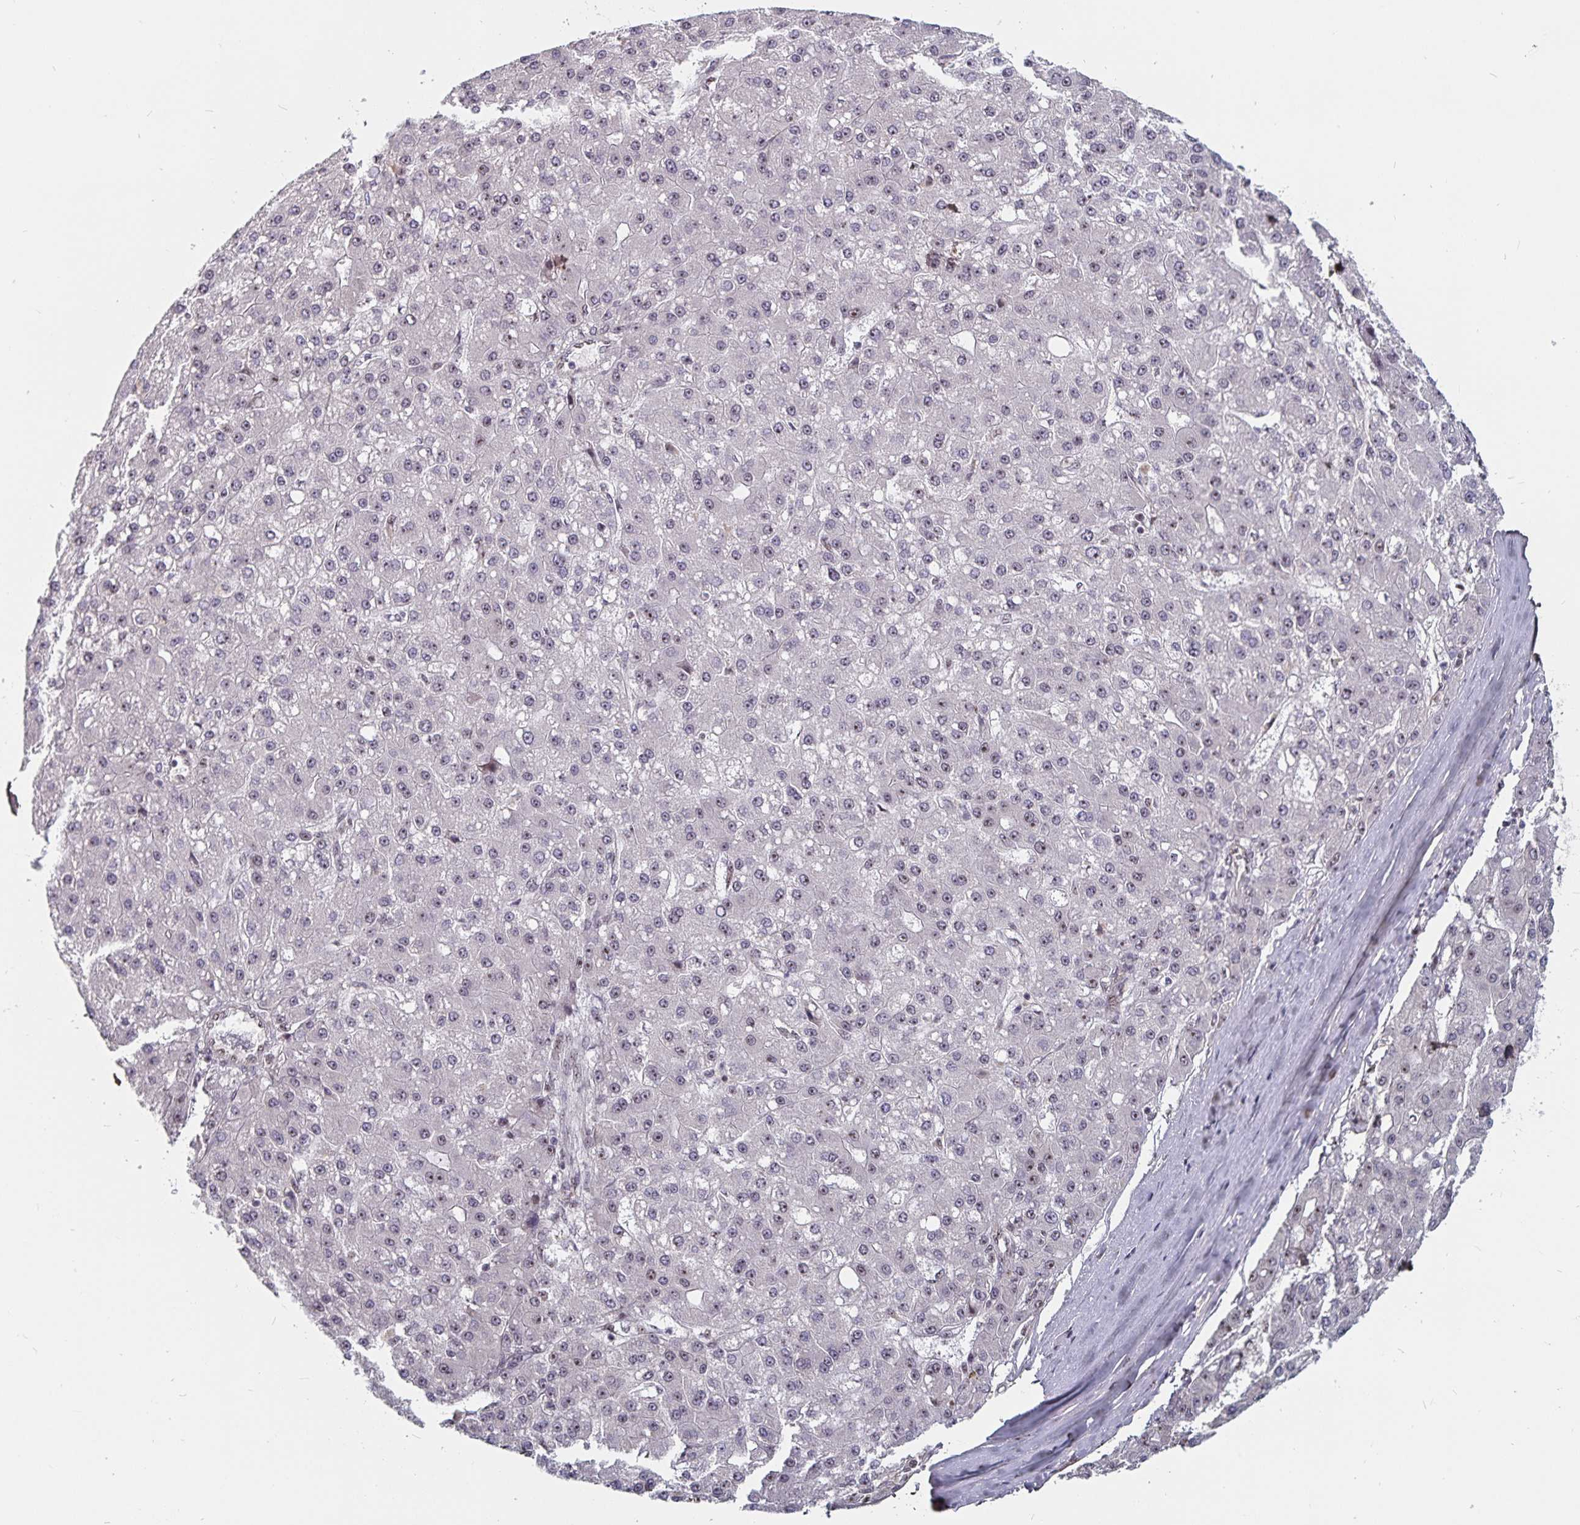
{"staining": {"intensity": "strong", "quantity": "25%-75%", "location": "nuclear"}, "tissue": "liver cancer", "cell_type": "Tumor cells", "image_type": "cancer", "snomed": [{"axis": "morphology", "description": "Carcinoma, Hepatocellular, NOS"}, {"axis": "topography", "description": "Liver"}], "caption": "Protein staining by immunohistochemistry displays strong nuclear staining in about 25%-75% of tumor cells in liver hepatocellular carcinoma. Nuclei are stained in blue.", "gene": "LAS1L", "patient": {"sex": "male", "age": 67}}